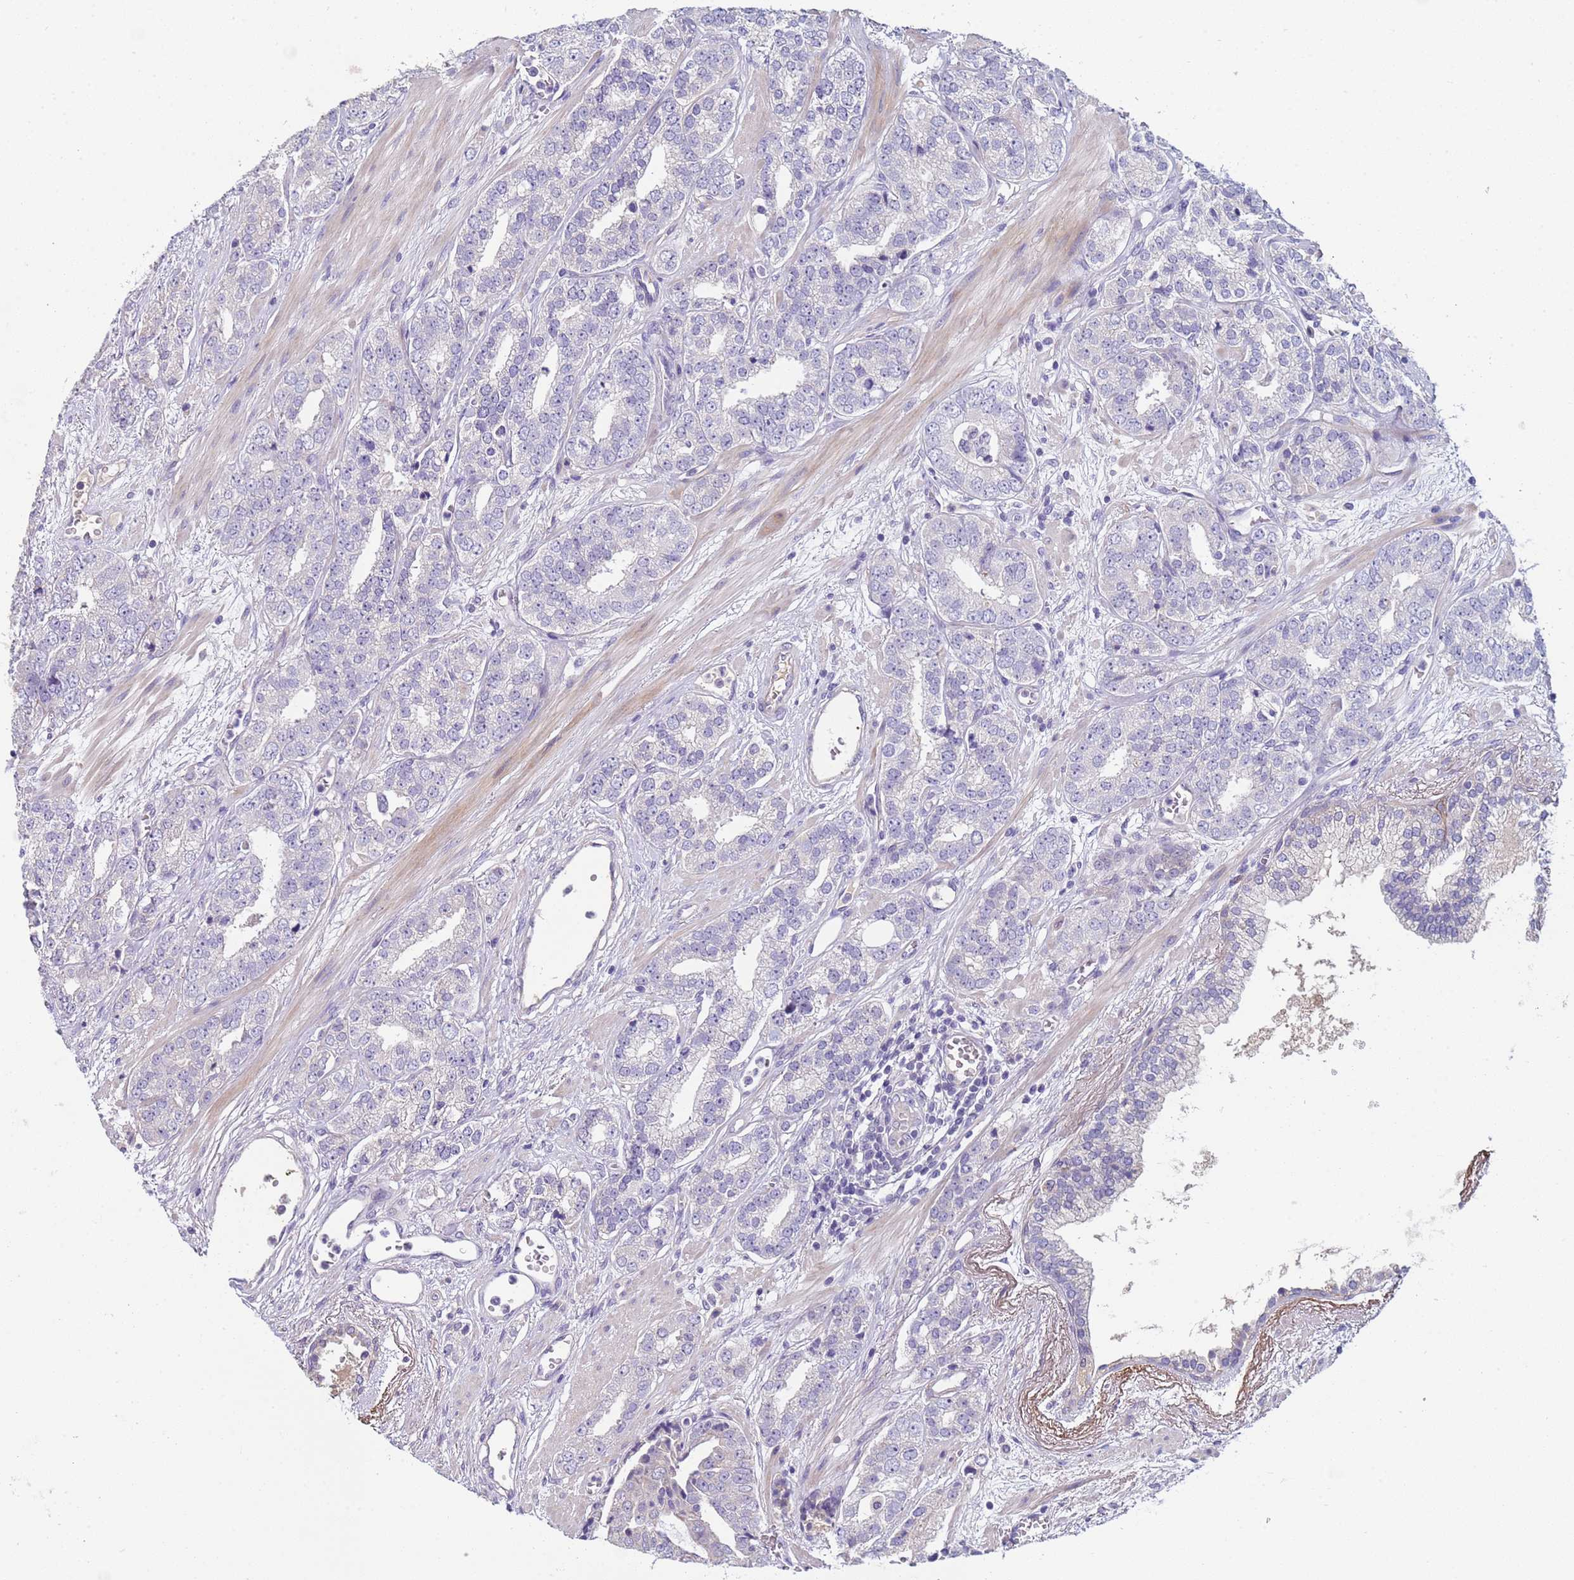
{"staining": {"intensity": "negative", "quantity": "none", "location": "none"}, "tissue": "prostate cancer", "cell_type": "Tumor cells", "image_type": "cancer", "snomed": [{"axis": "morphology", "description": "Adenocarcinoma, High grade"}, {"axis": "topography", "description": "Prostate"}], "caption": "IHC photomicrograph of high-grade adenocarcinoma (prostate) stained for a protein (brown), which shows no positivity in tumor cells.", "gene": "TRIM51", "patient": {"sex": "male", "age": 71}}